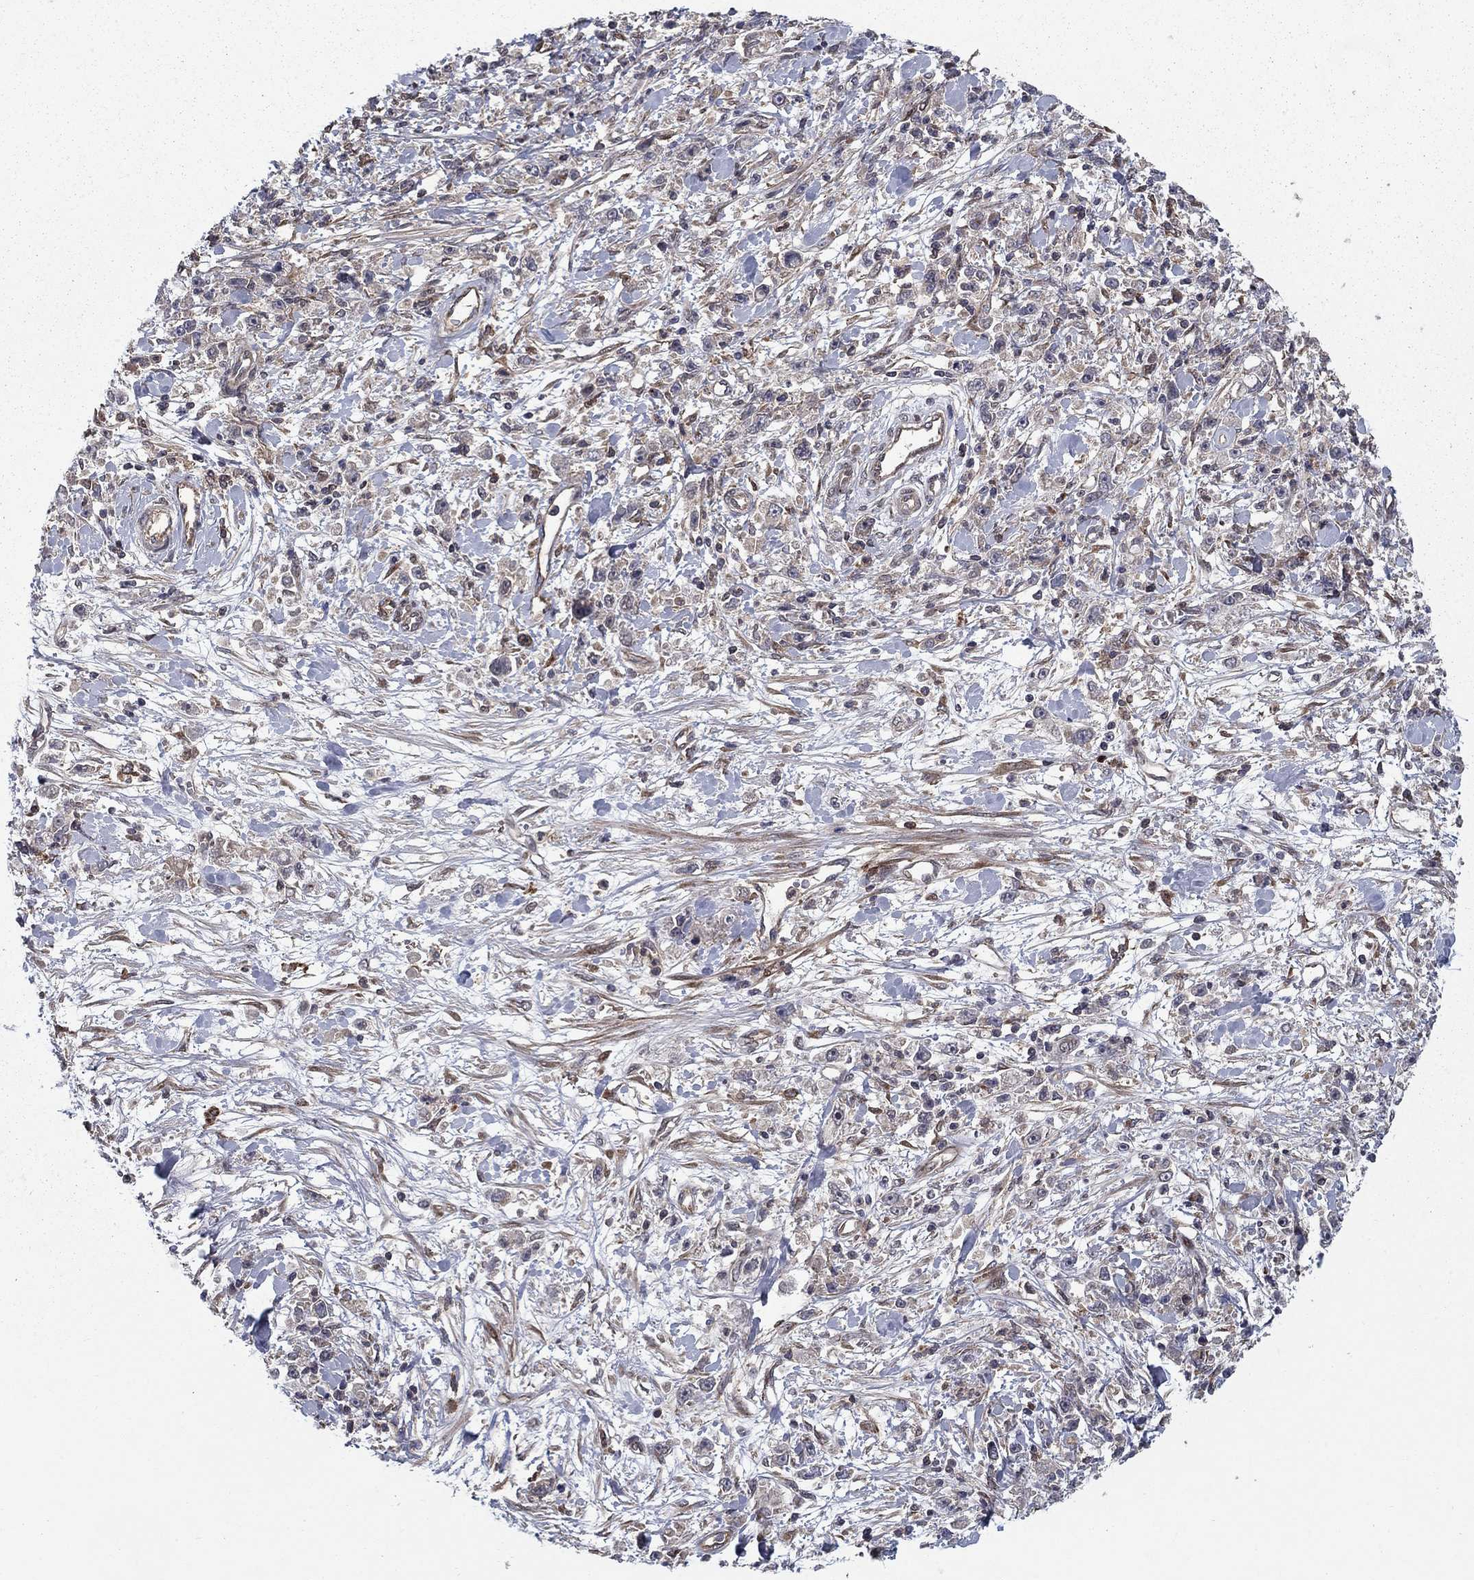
{"staining": {"intensity": "negative", "quantity": "none", "location": "none"}, "tissue": "stomach cancer", "cell_type": "Tumor cells", "image_type": "cancer", "snomed": [{"axis": "morphology", "description": "Adenocarcinoma, NOS"}, {"axis": "topography", "description": "Stomach"}], "caption": "Histopathology image shows no significant protein expression in tumor cells of stomach cancer.", "gene": "HDAC4", "patient": {"sex": "female", "age": 59}}